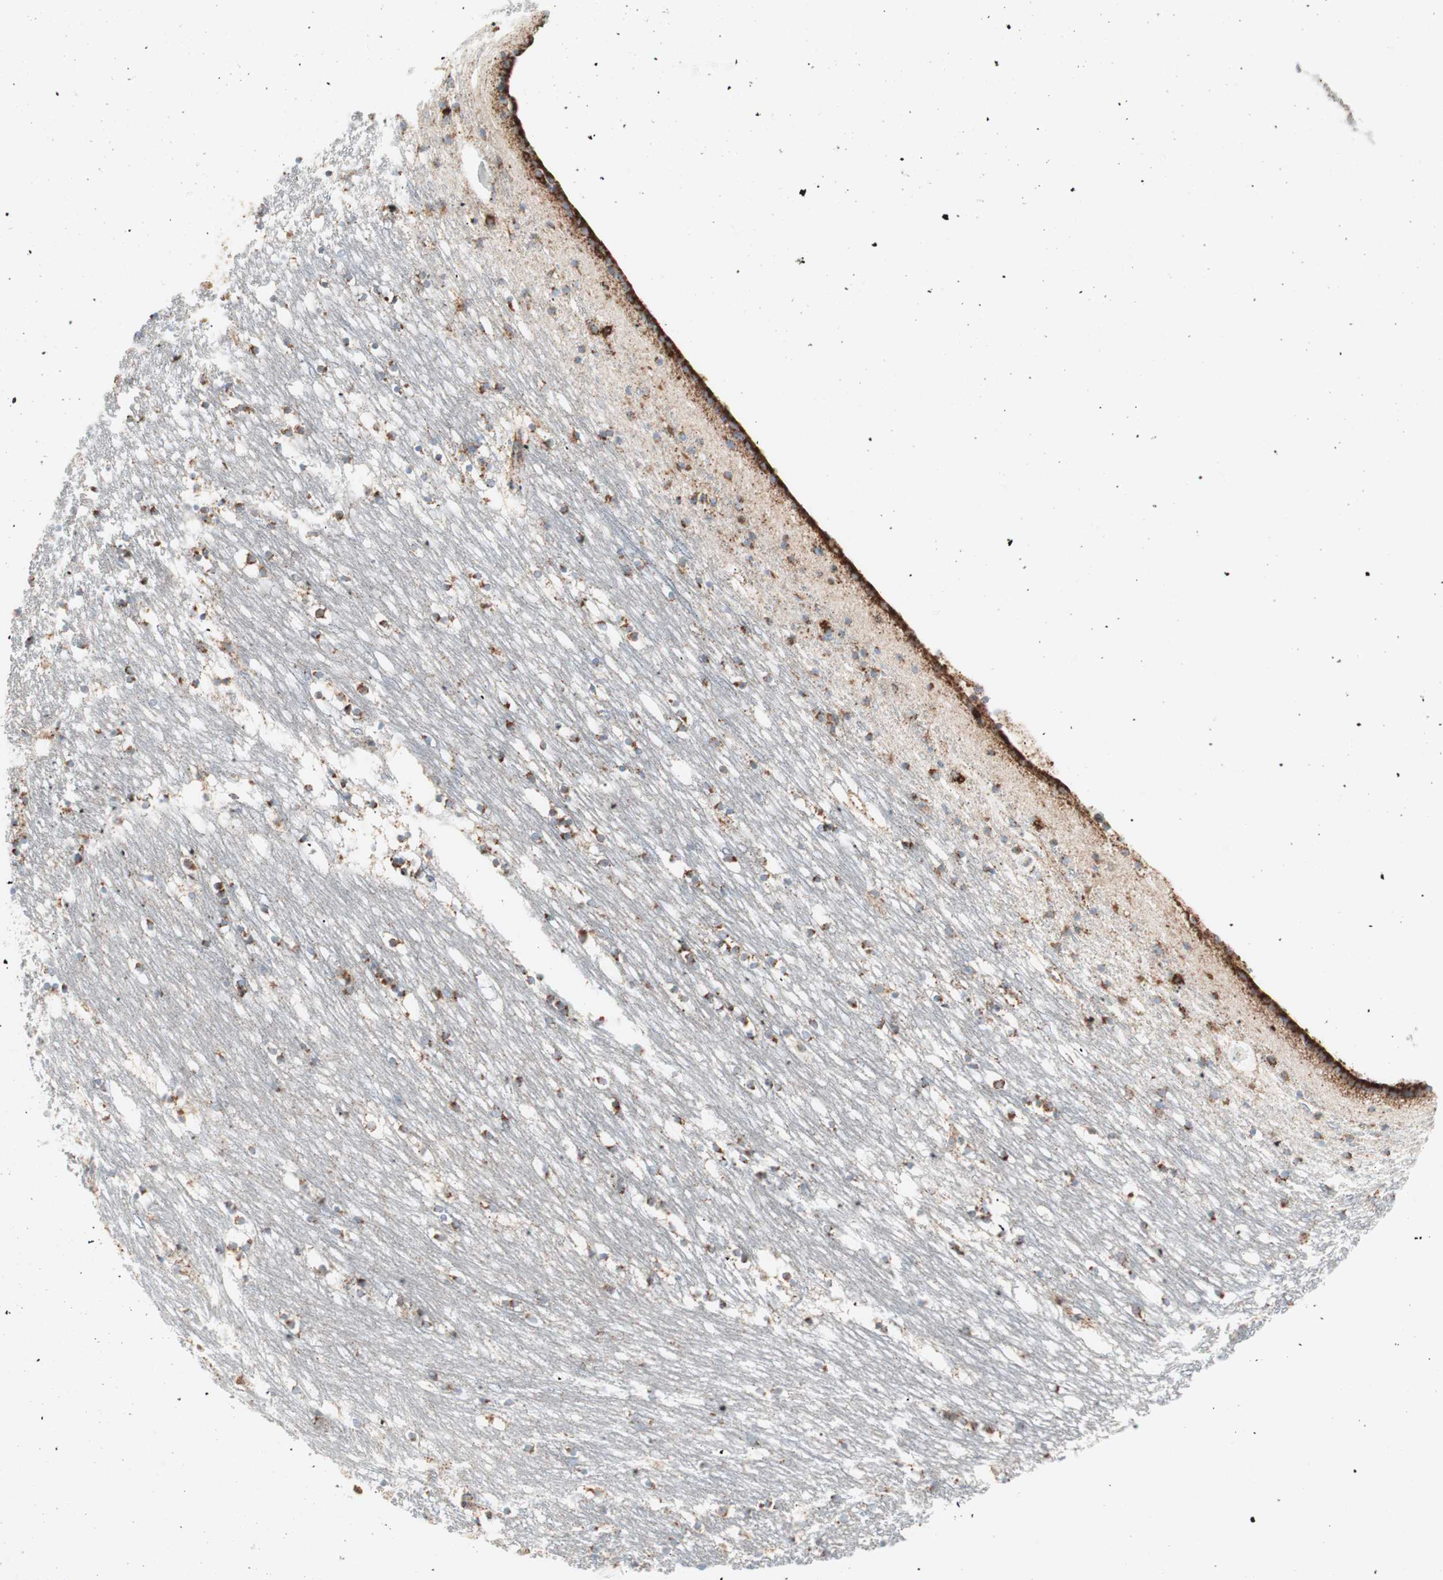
{"staining": {"intensity": "strong", "quantity": "25%-75%", "location": "cytoplasmic/membranous"}, "tissue": "caudate", "cell_type": "Glial cells", "image_type": "normal", "snomed": [{"axis": "morphology", "description": "Normal tissue, NOS"}, {"axis": "topography", "description": "Lateral ventricle wall"}], "caption": "Protein analysis of benign caudate shows strong cytoplasmic/membranous staining in approximately 25%-75% of glial cells. The protein is stained brown, and the nuclei are stained in blue (DAB IHC with brightfield microscopy, high magnification).", "gene": "TOMM20", "patient": {"sex": "male", "age": 45}}